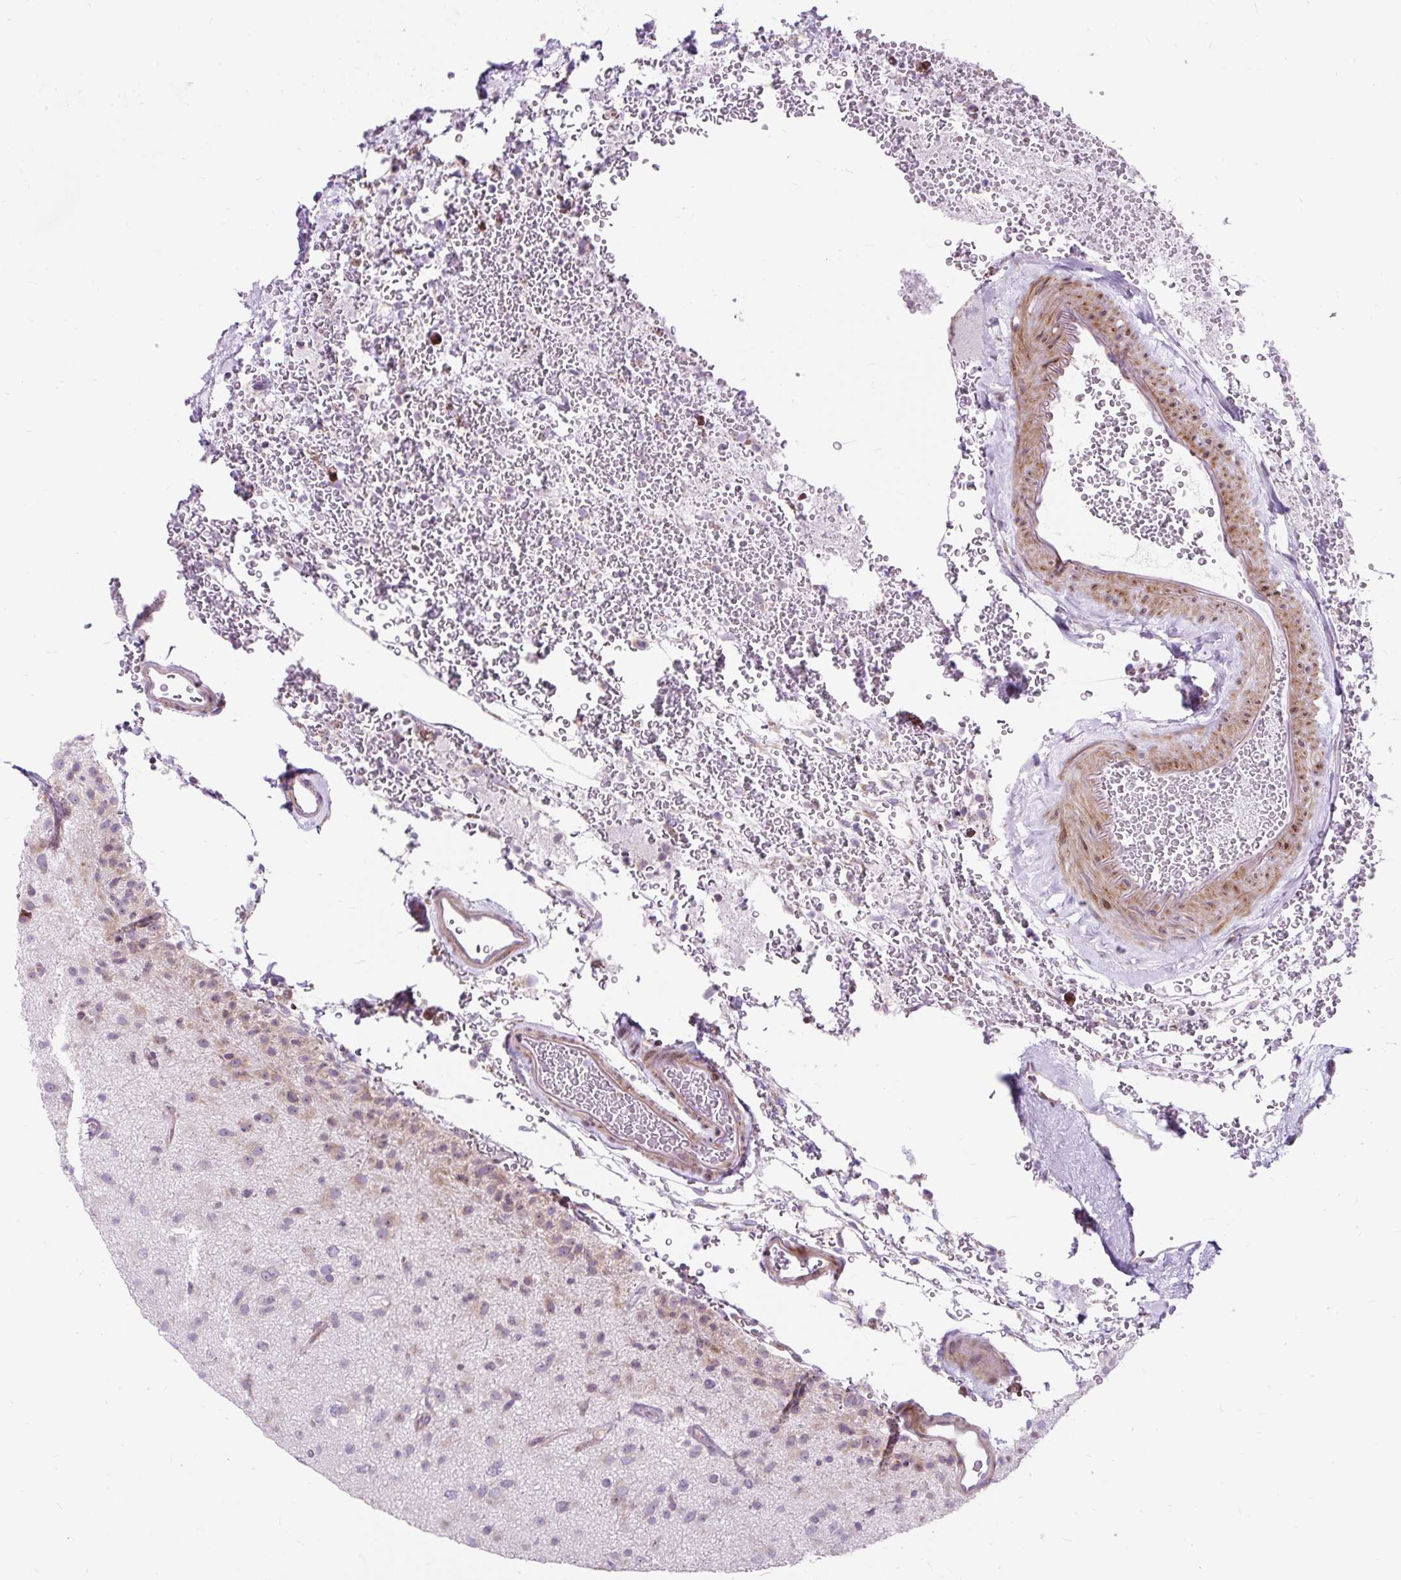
{"staining": {"intensity": "weak", "quantity": "25%-75%", "location": "cytoplasmic/membranous"}, "tissue": "glioma", "cell_type": "Tumor cells", "image_type": "cancer", "snomed": [{"axis": "morphology", "description": "Glioma, malignant, Low grade"}, {"axis": "topography", "description": "Brain"}], "caption": "High-power microscopy captured an IHC image of low-grade glioma (malignant), revealing weak cytoplasmic/membranous expression in approximately 25%-75% of tumor cells.", "gene": "CISD3", "patient": {"sex": "male", "age": 65}}